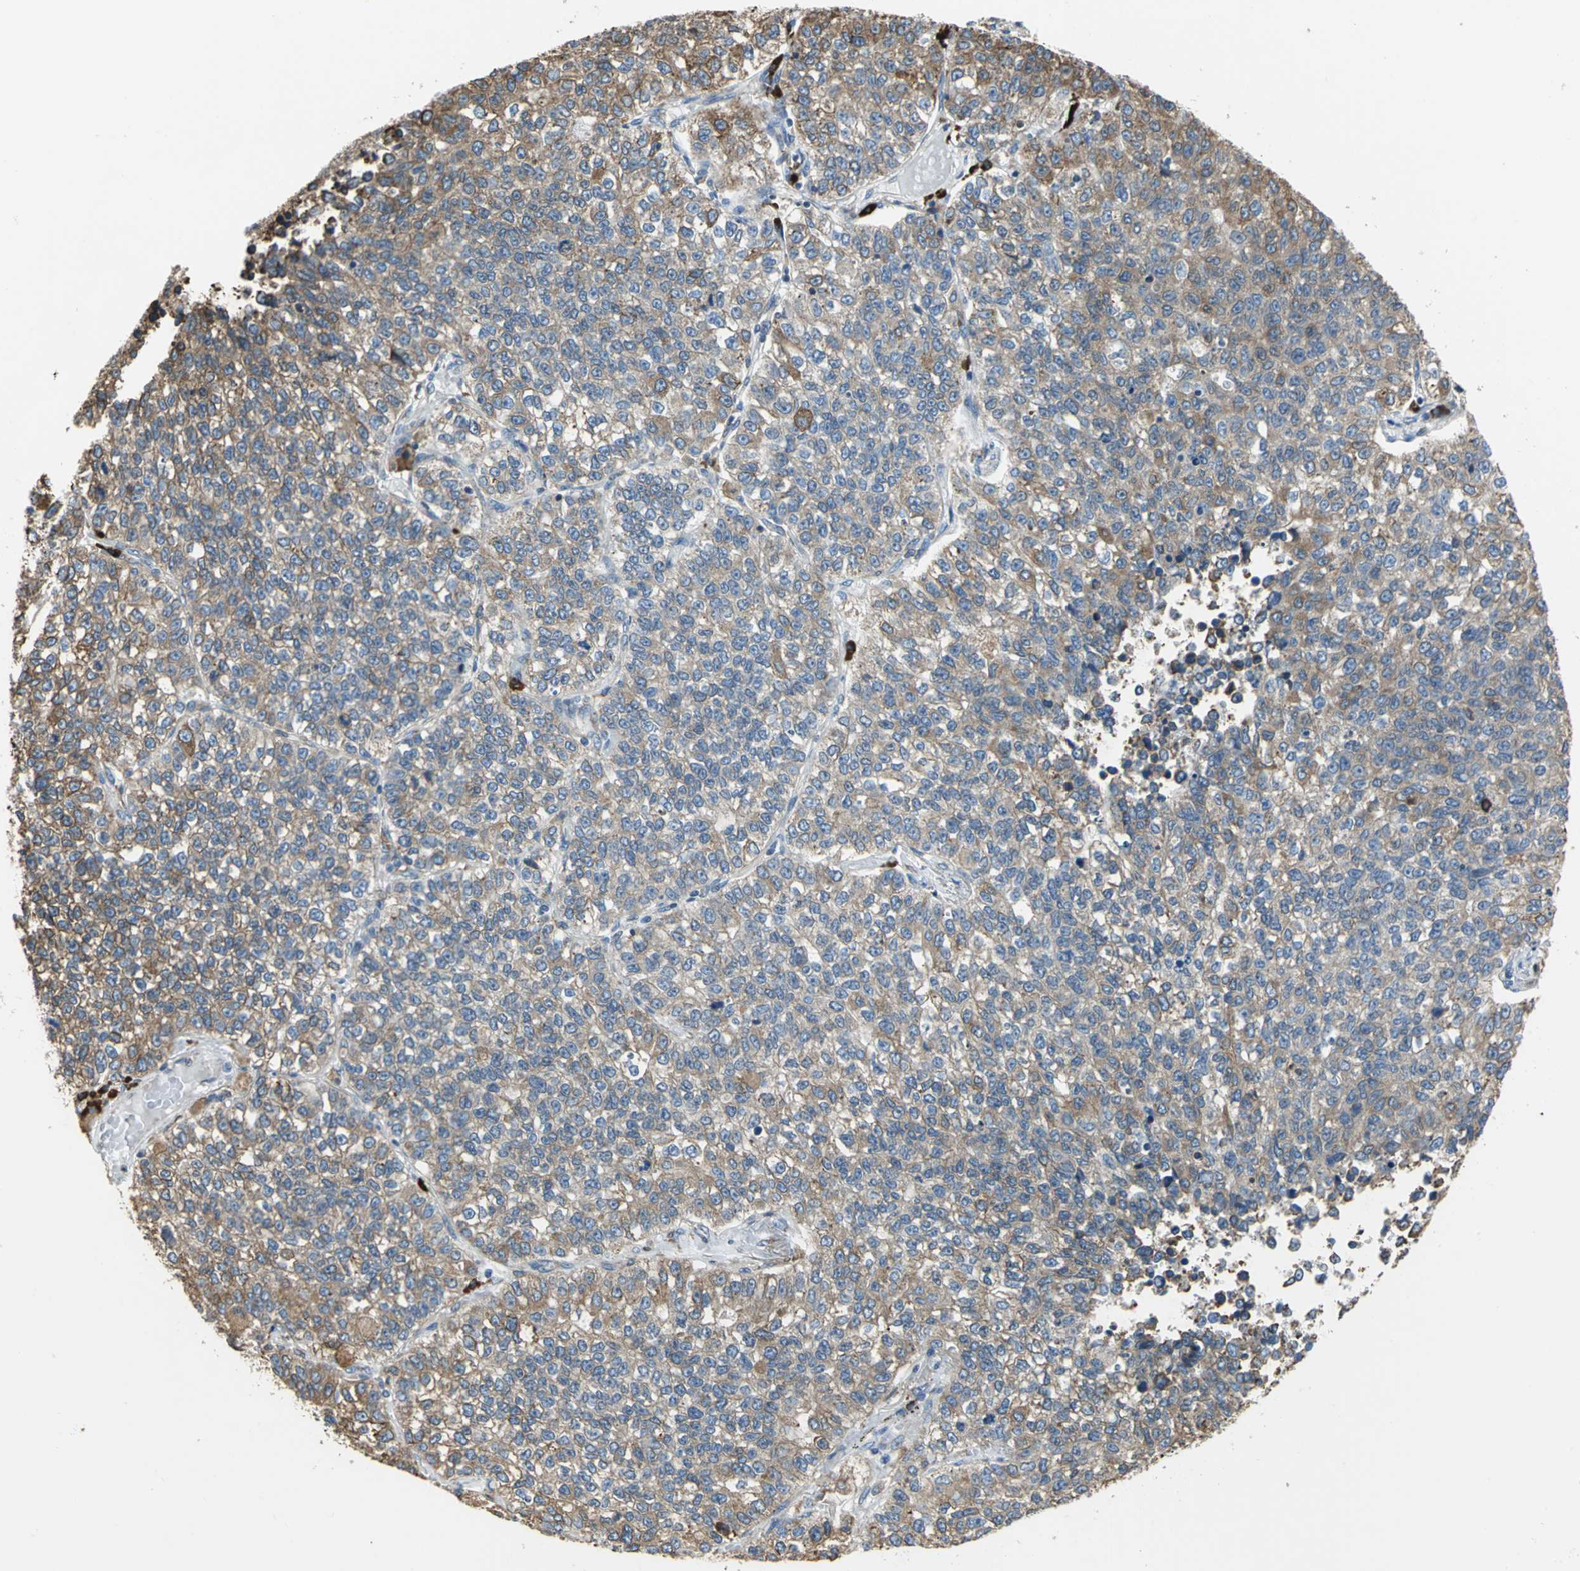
{"staining": {"intensity": "weak", "quantity": "25%-75%", "location": "cytoplasmic/membranous"}, "tissue": "lung cancer", "cell_type": "Tumor cells", "image_type": "cancer", "snomed": [{"axis": "morphology", "description": "Adenocarcinoma, NOS"}, {"axis": "topography", "description": "Lung"}], "caption": "Human lung cancer stained with a brown dye reveals weak cytoplasmic/membranous positive staining in approximately 25%-75% of tumor cells.", "gene": "SDF2L1", "patient": {"sex": "male", "age": 49}}